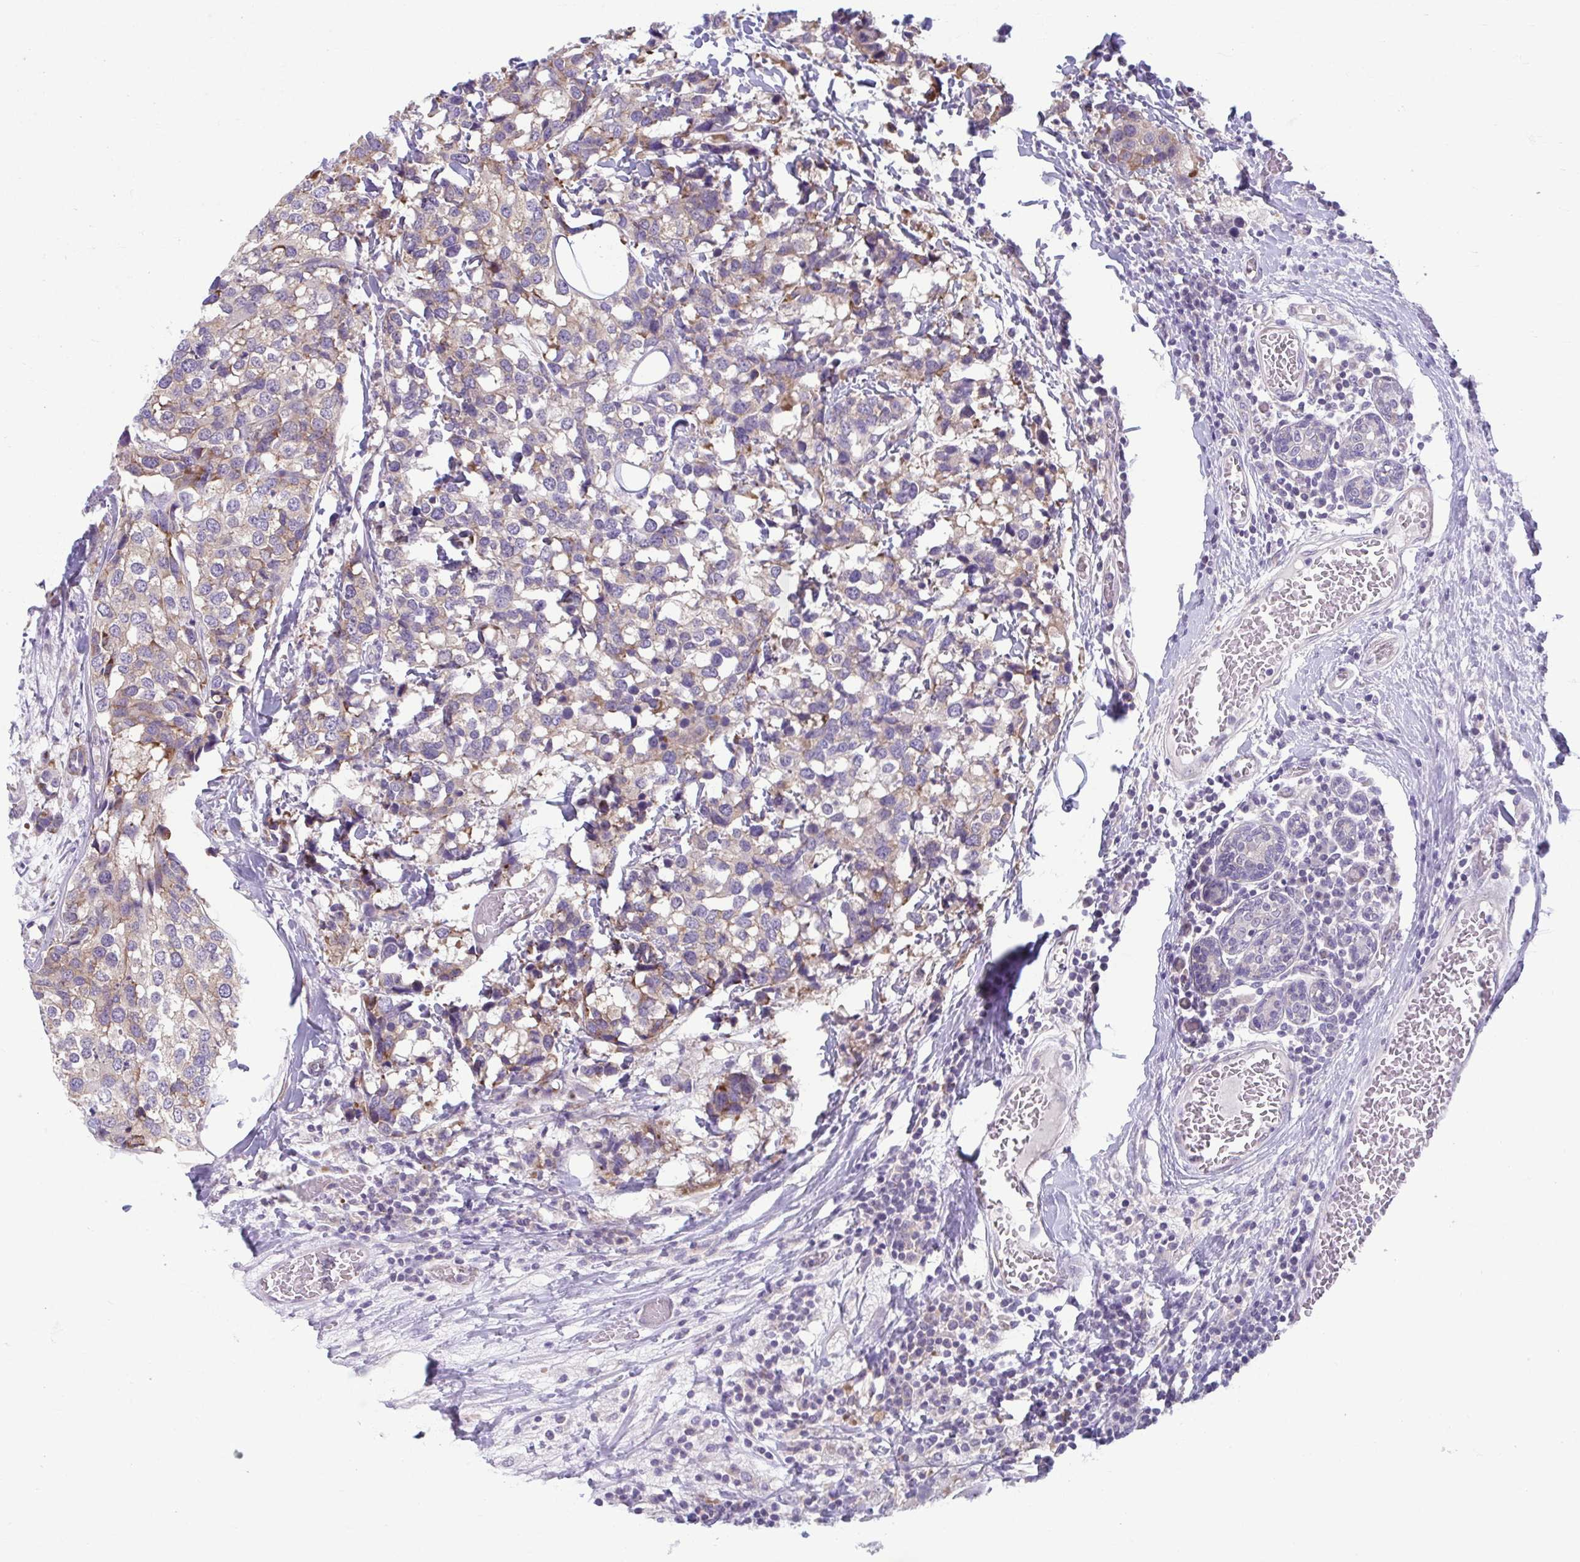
{"staining": {"intensity": "weak", "quantity": "<25%", "location": "cytoplasmic/membranous"}, "tissue": "breast cancer", "cell_type": "Tumor cells", "image_type": "cancer", "snomed": [{"axis": "morphology", "description": "Lobular carcinoma"}, {"axis": "topography", "description": "Breast"}], "caption": "An IHC image of lobular carcinoma (breast) is shown. There is no staining in tumor cells of lobular carcinoma (breast).", "gene": "TMEM108", "patient": {"sex": "female", "age": 59}}